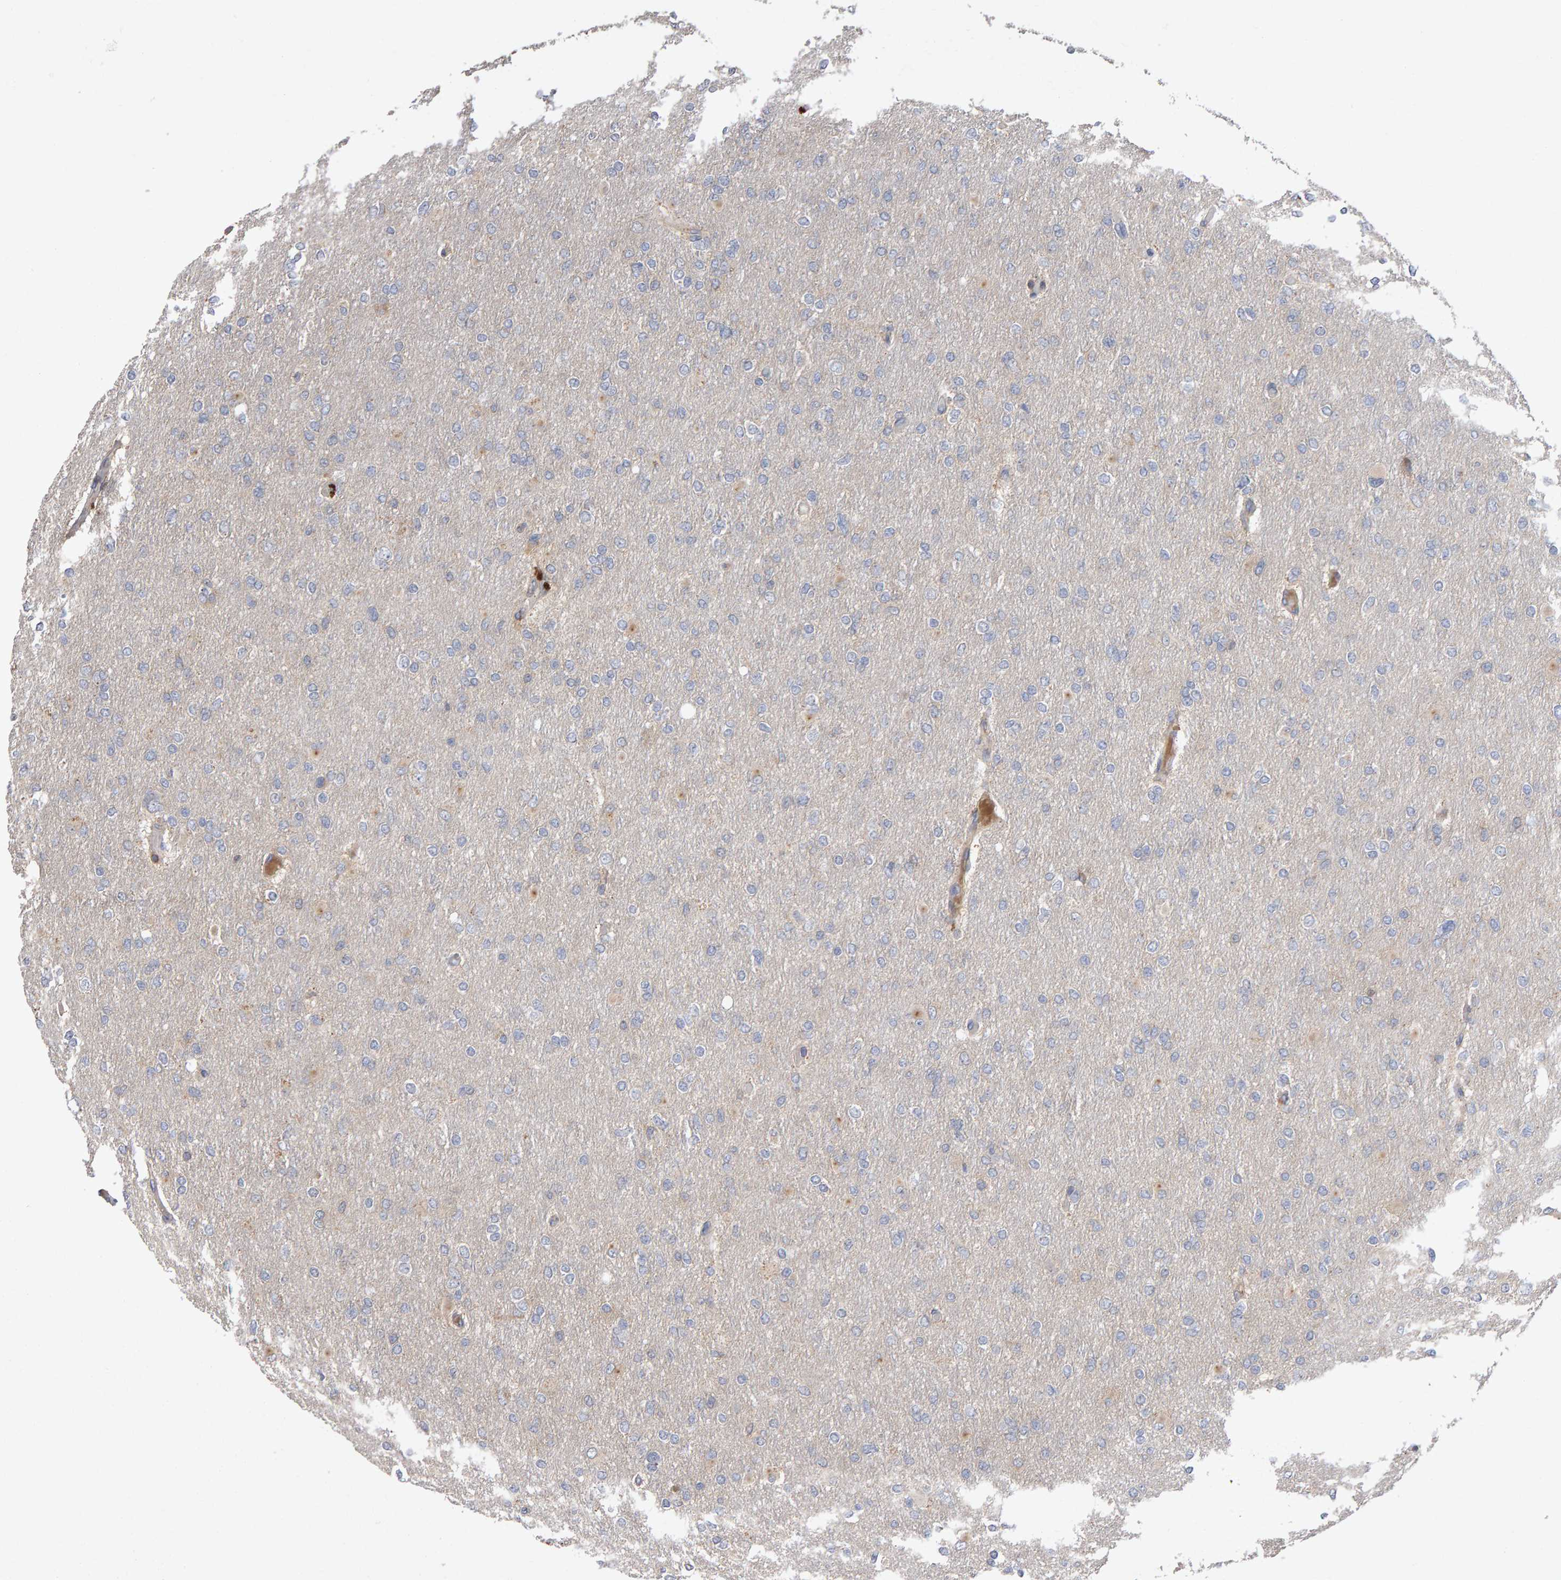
{"staining": {"intensity": "negative", "quantity": "none", "location": "none"}, "tissue": "glioma", "cell_type": "Tumor cells", "image_type": "cancer", "snomed": [{"axis": "morphology", "description": "Glioma, malignant, High grade"}, {"axis": "topography", "description": "Cerebral cortex"}], "caption": "This micrograph is of malignant glioma (high-grade) stained with immunohistochemistry (IHC) to label a protein in brown with the nuclei are counter-stained blue. There is no positivity in tumor cells. The staining was performed using DAB to visualize the protein expression in brown, while the nuclei were stained in blue with hematoxylin (Magnification: 20x).", "gene": "PGS1", "patient": {"sex": "female", "age": 36}}